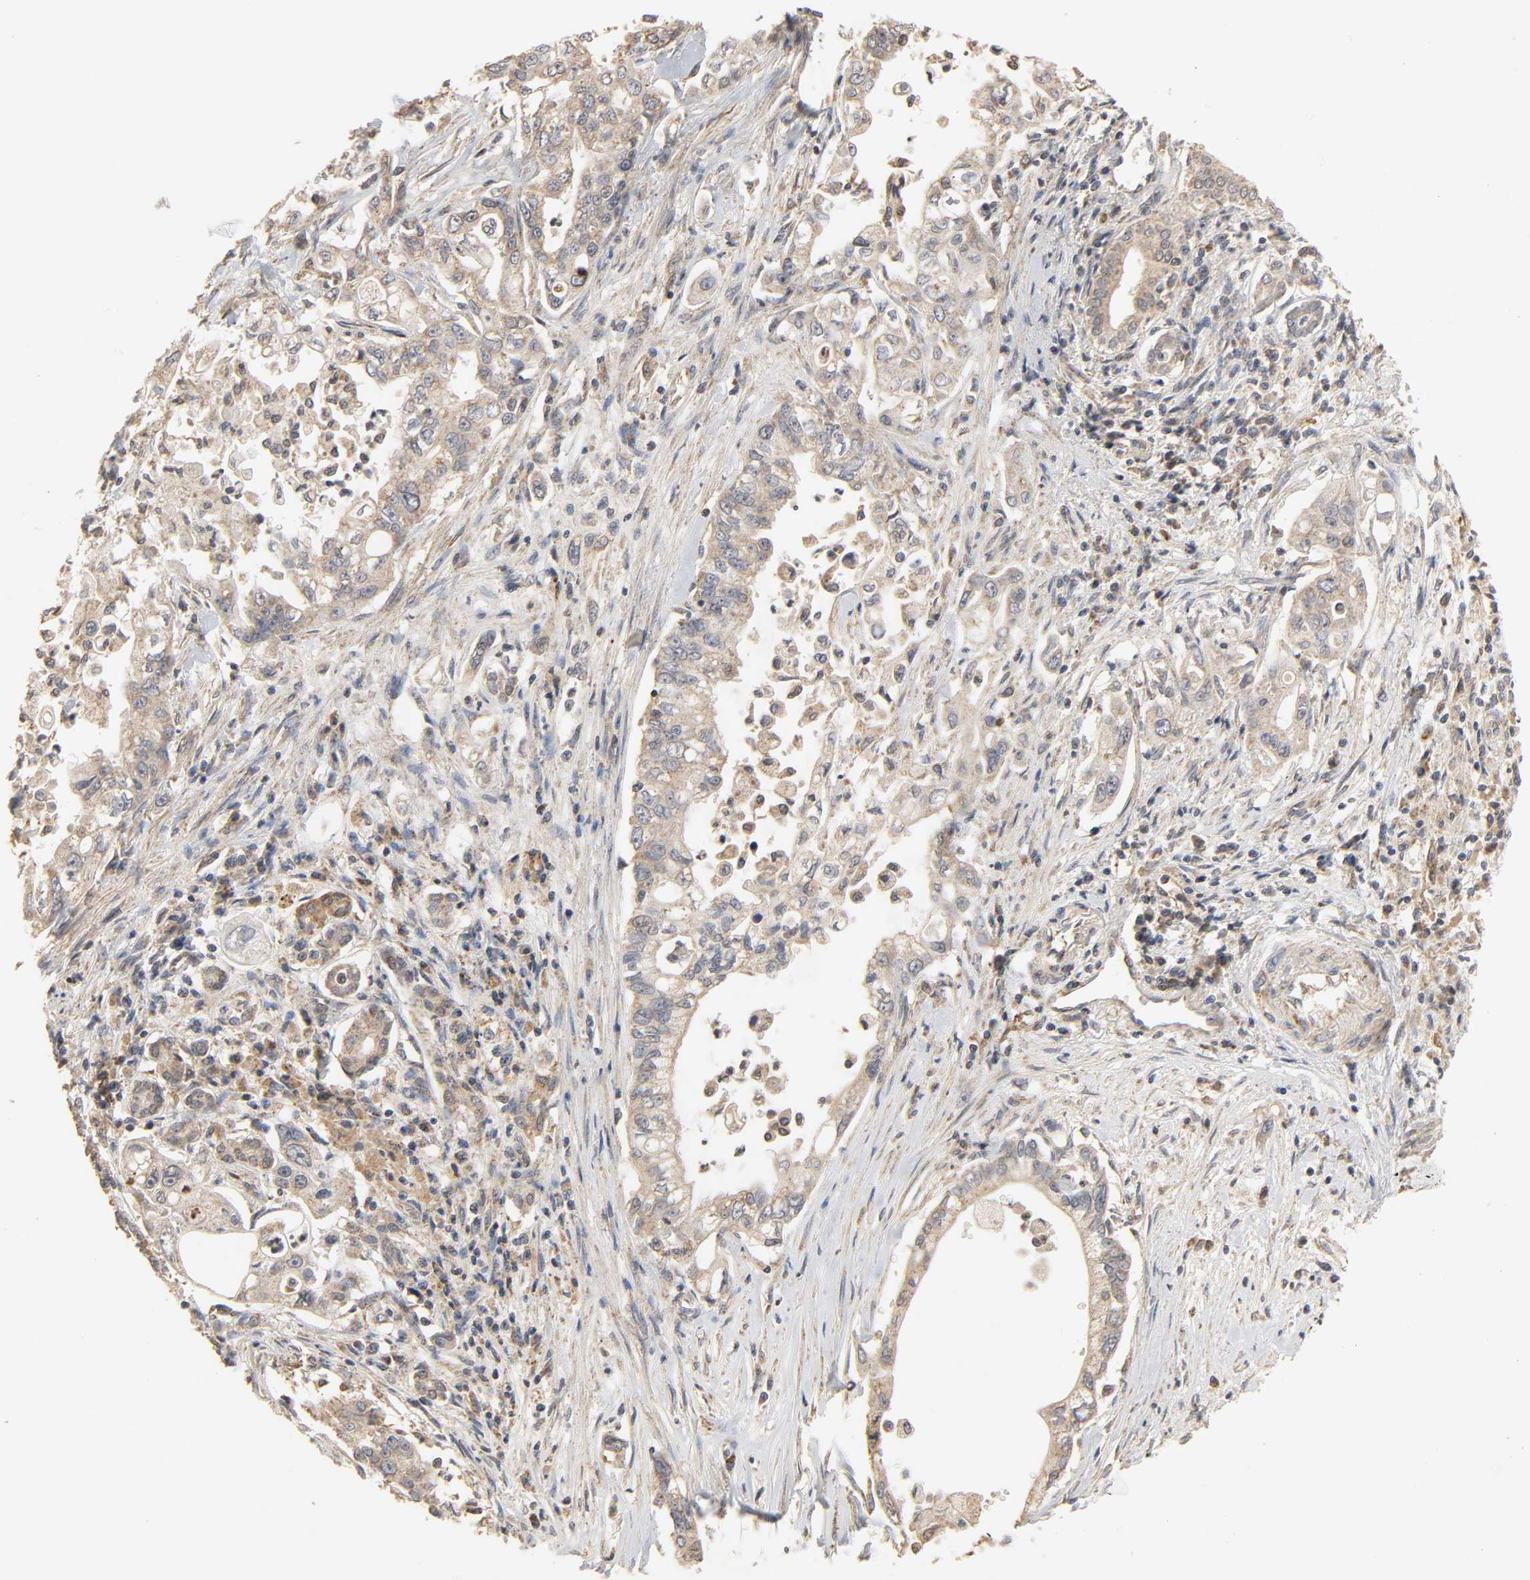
{"staining": {"intensity": "weak", "quantity": ">75%", "location": "cytoplasmic/membranous"}, "tissue": "pancreatic cancer", "cell_type": "Tumor cells", "image_type": "cancer", "snomed": [{"axis": "morphology", "description": "Normal tissue, NOS"}, {"axis": "topography", "description": "Pancreas"}], "caption": "High-power microscopy captured an IHC image of pancreatic cancer, revealing weak cytoplasmic/membranous staining in approximately >75% of tumor cells.", "gene": "CLEC4E", "patient": {"sex": "male", "age": 42}}